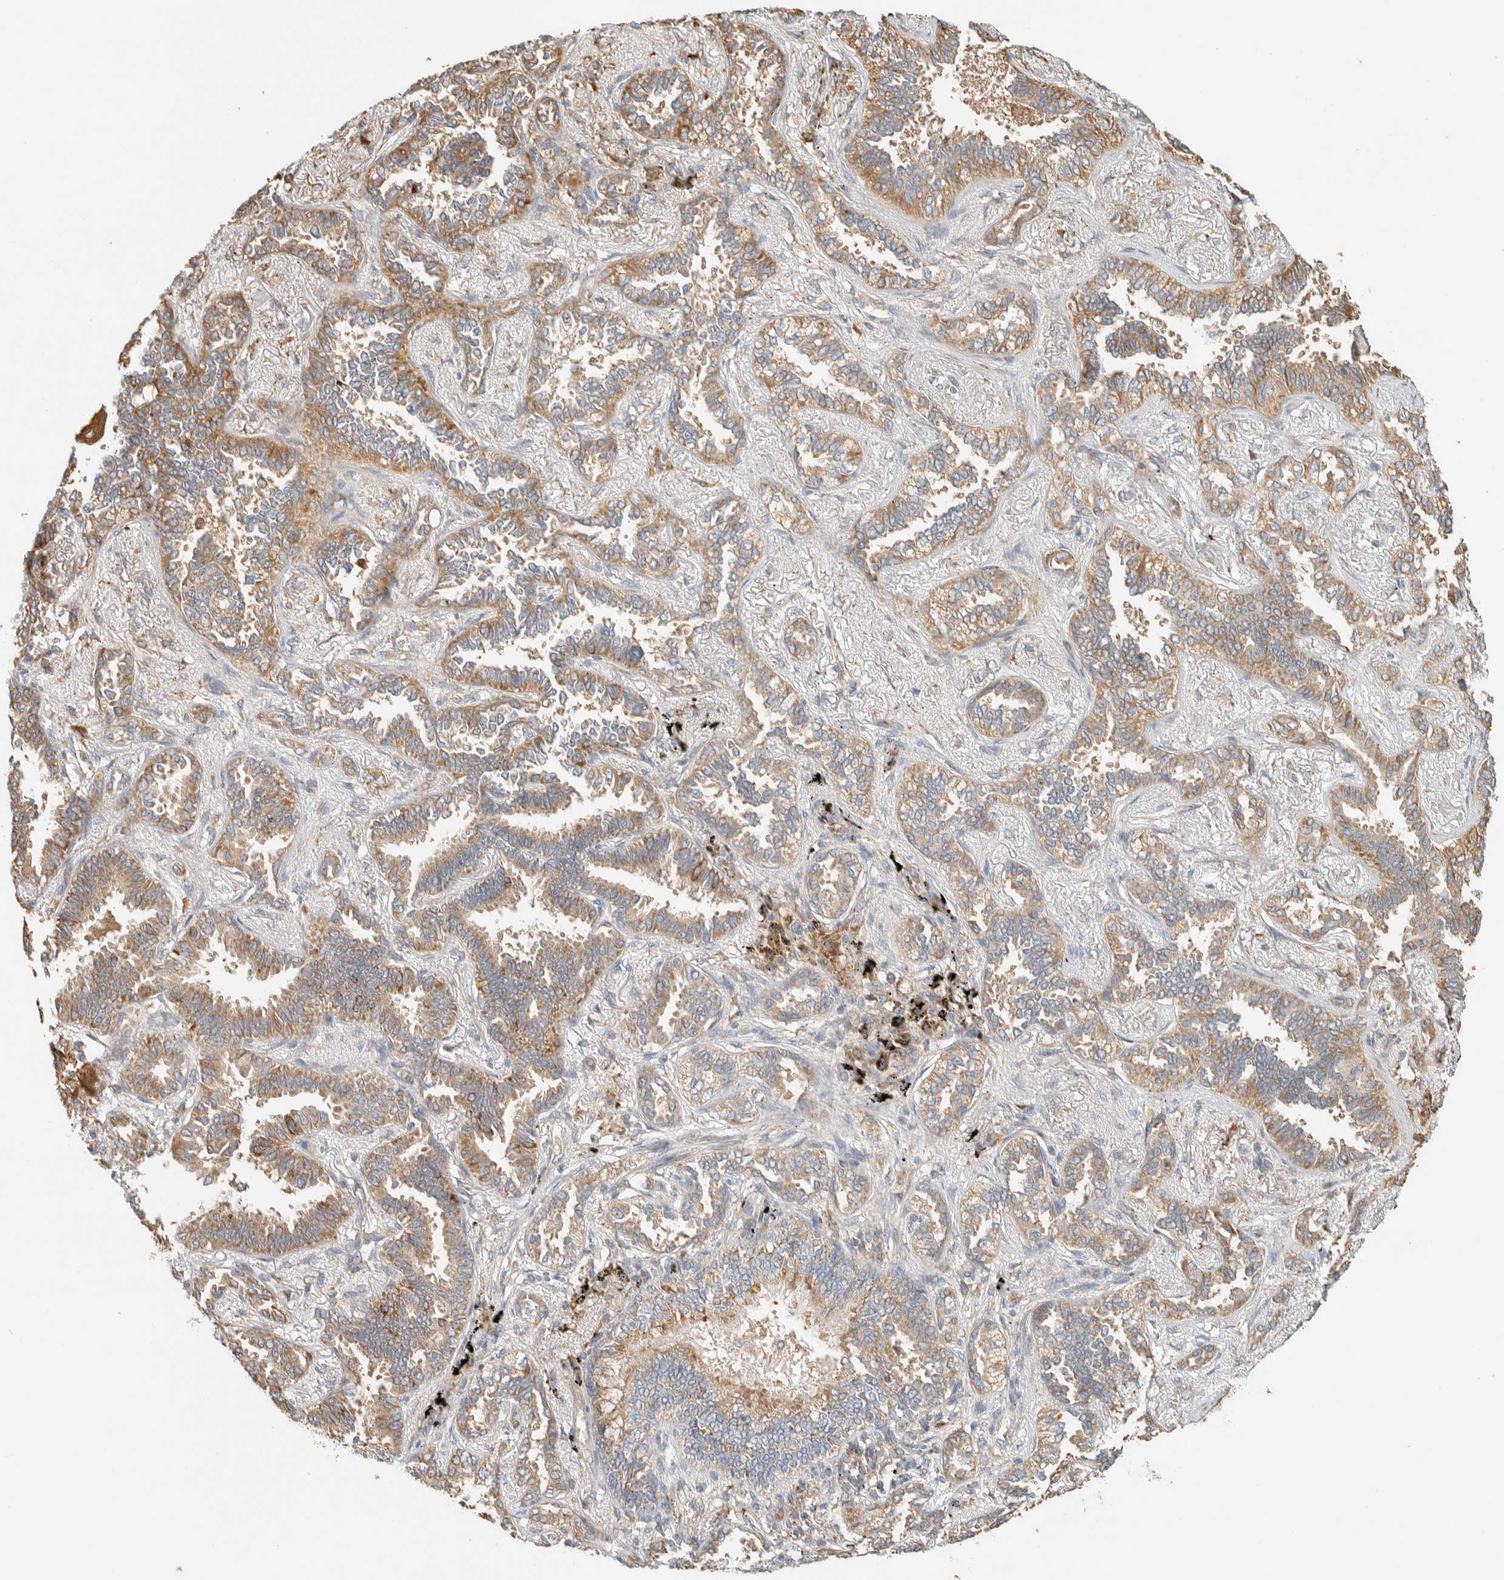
{"staining": {"intensity": "moderate", "quantity": ">75%", "location": "cytoplasmic/membranous"}, "tissue": "lung cancer", "cell_type": "Tumor cells", "image_type": "cancer", "snomed": [{"axis": "morphology", "description": "Adenocarcinoma, NOS"}, {"axis": "topography", "description": "Lung"}], "caption": "Immunohistochemistry (IHC) photomicrograph of neoplastic tissue: adenocarcinoma (lung) stained using immunohistochemistry reveals medium levels of moderate protein expression localized specifically in the cytoplasmic/membranous of tumor cells, appearing as a cytoplasmic/membranous brown color.", "gene": "RAB11FIP1", "patient": {"sex": "male", "age": 59}}